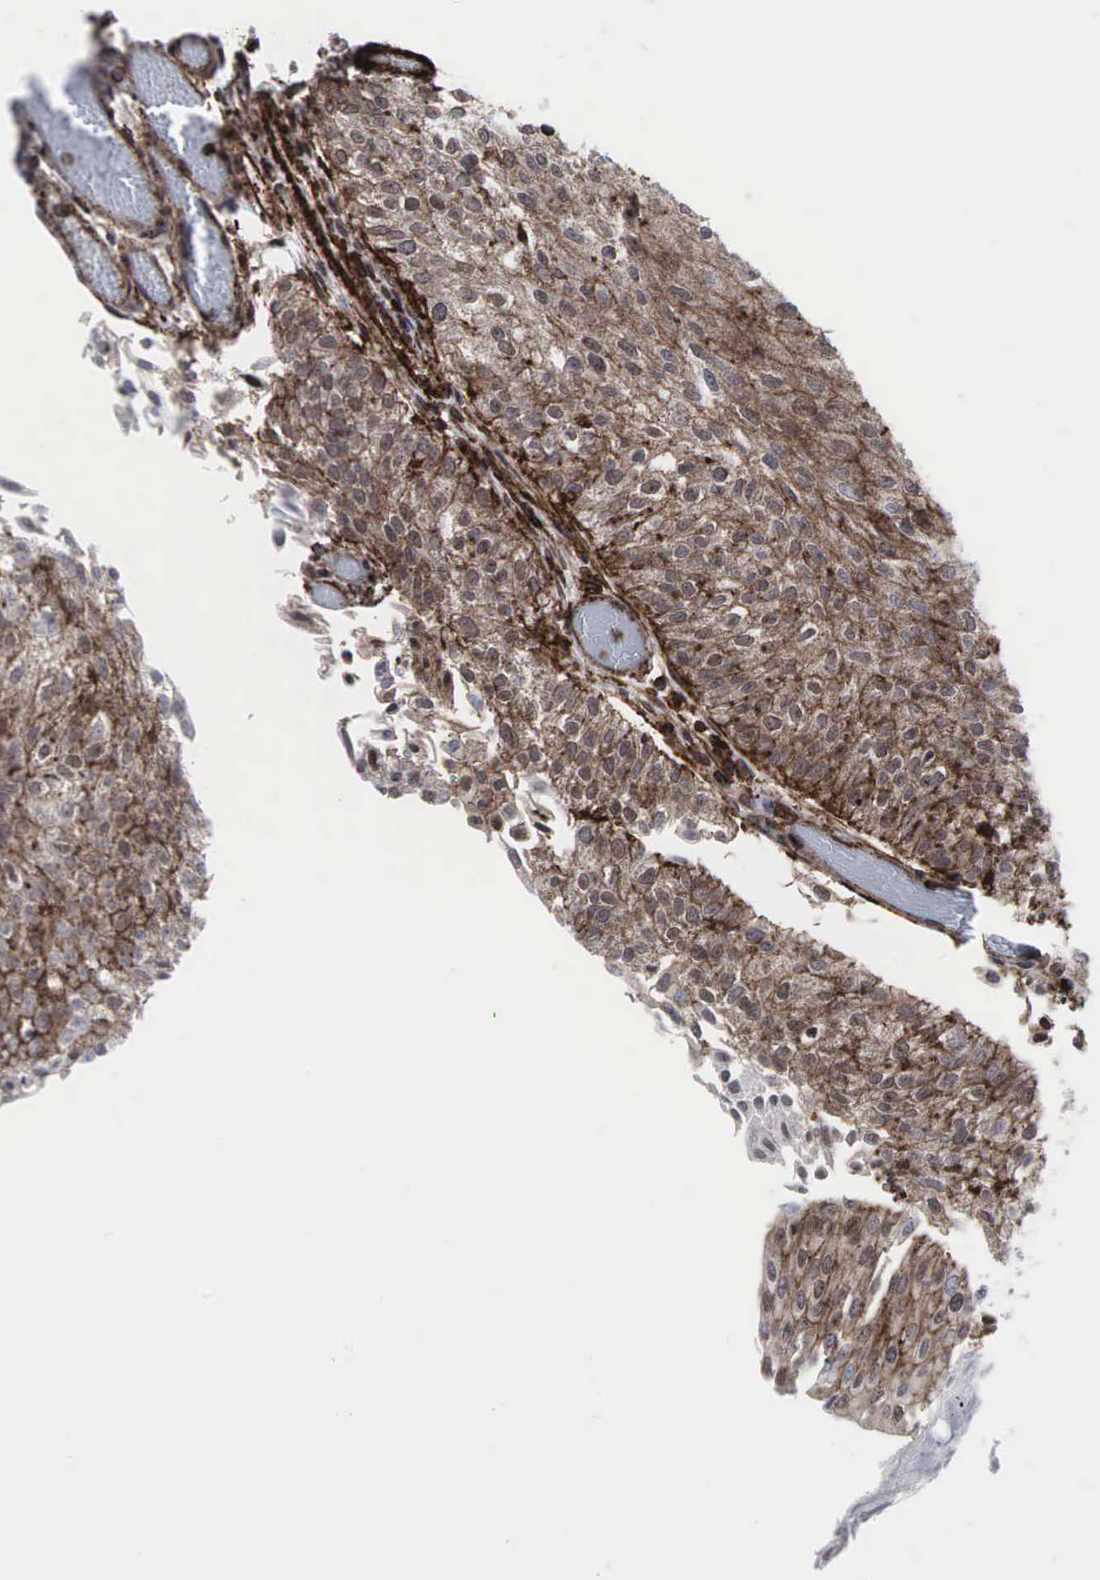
{"staining": {"intensity": "weak", "quantity": "25%-75%", "location": "cytoplasmic/membranous"}, "tissue": "urothelial cancer", "cell_type": "Tumor cells", "image_type": "cancer", "snomed": [{"axis": "morphology", "description": "Urothelial carcinoma, Low grade"}, {"axis": "topography", "description": "Urinary bladder"}], "caption": "The photomicrograph demonstrates staining of urothelial carcinoma (low-grade), revealing weak cytoplasmic/membranous protein positivity (brown color) within tumor cells. (DAB IHC, brown staining for protein, blue staining for nuclei).", "gene": "GPRASP1", "patient": {"sex": "male", "age": 86}}